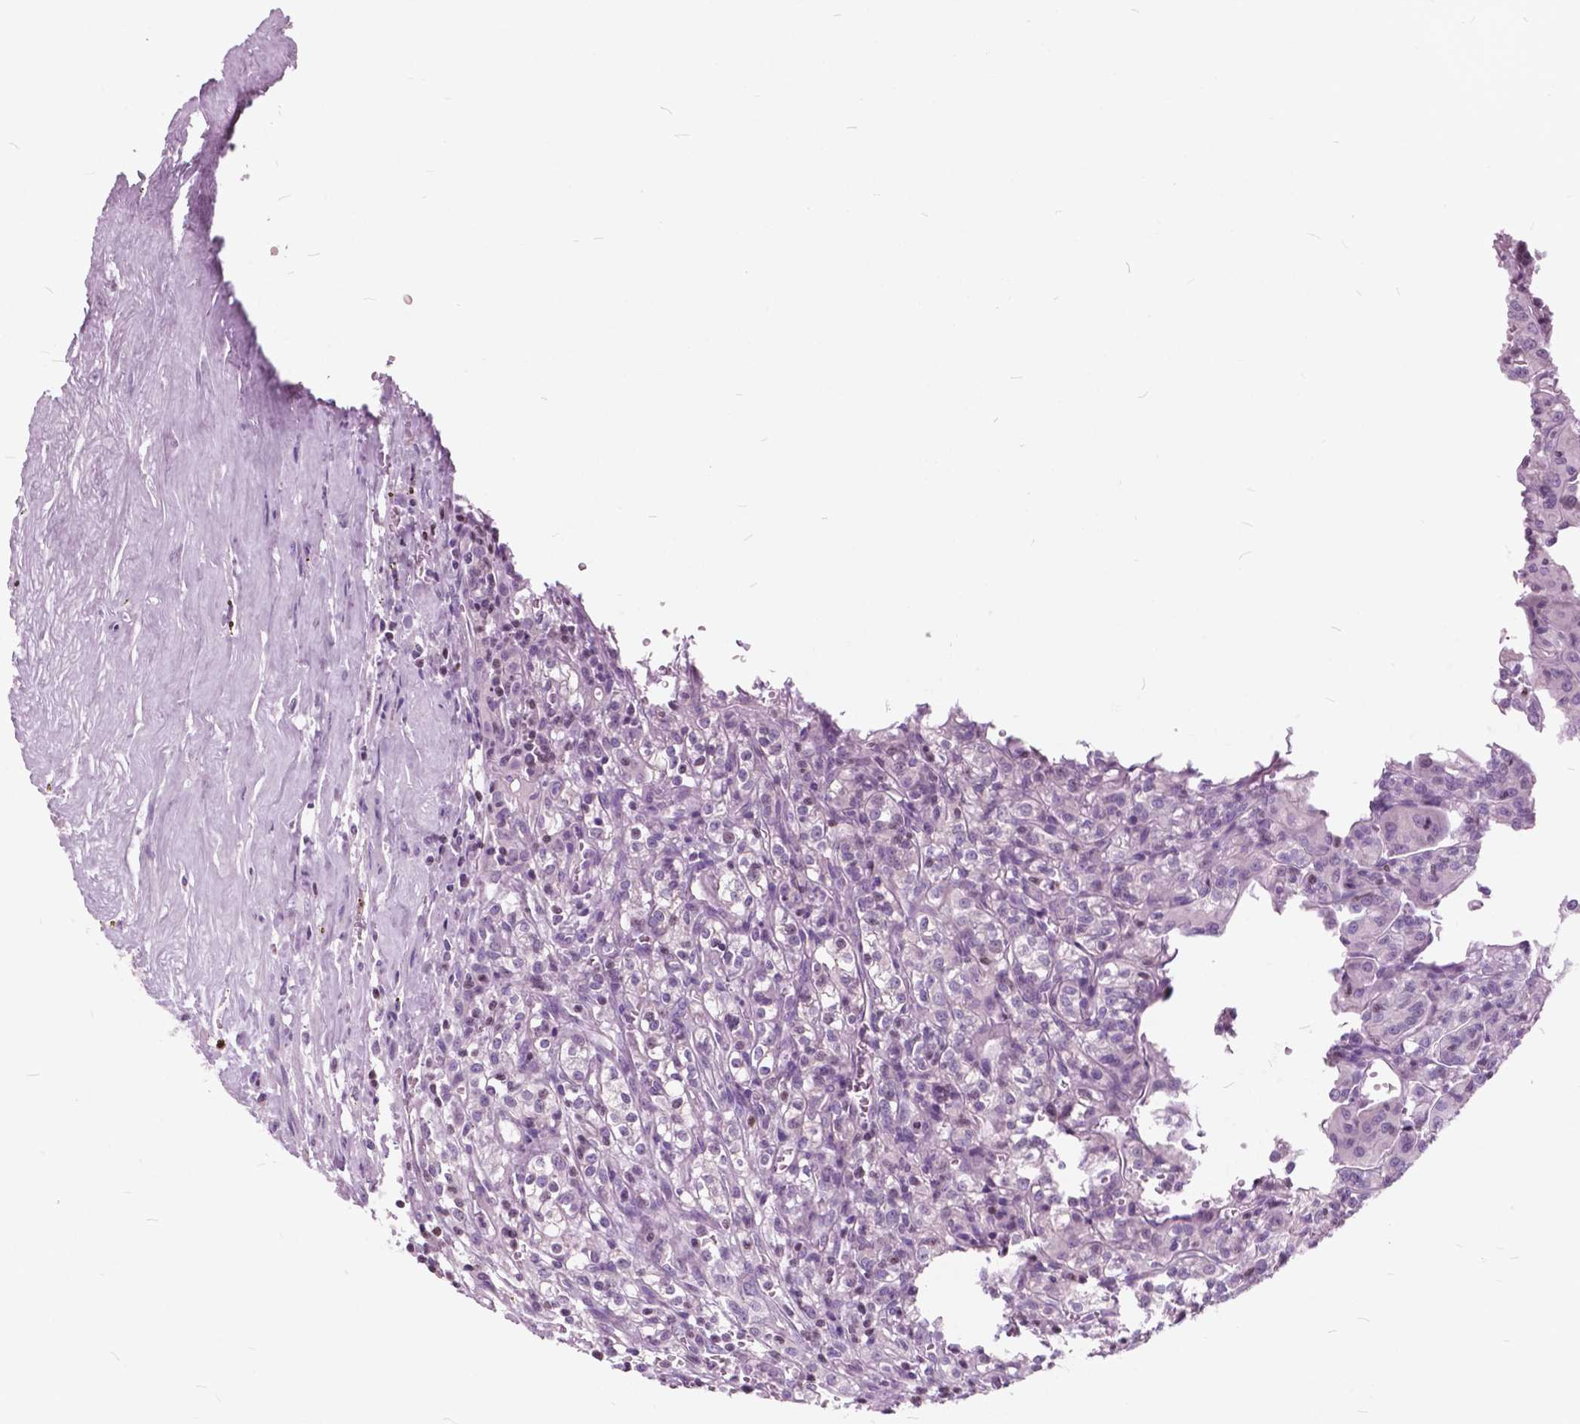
{"staining": {"intensity": "negative", "quantity": "none", "location": "none"}, "tissue": "renal cancer", "cell_type": "Tumor cells", "image_type": "cancer", "snomed": [{"axis": "morphology", "description": "Adenocarcinoma, NOS"}, {"axis": "topography", "description": "Kidney"}], "caption": "Renal adenocarcinoma was stained to show a protein in brown. There is no significant positivity in tumor cells. (DAB (3,3'-diaminobenzidine) immunohistochemistry with hematoxylin counter stain).", "gene": "SP140", "patient": {"sex": "male", "age": 36}}